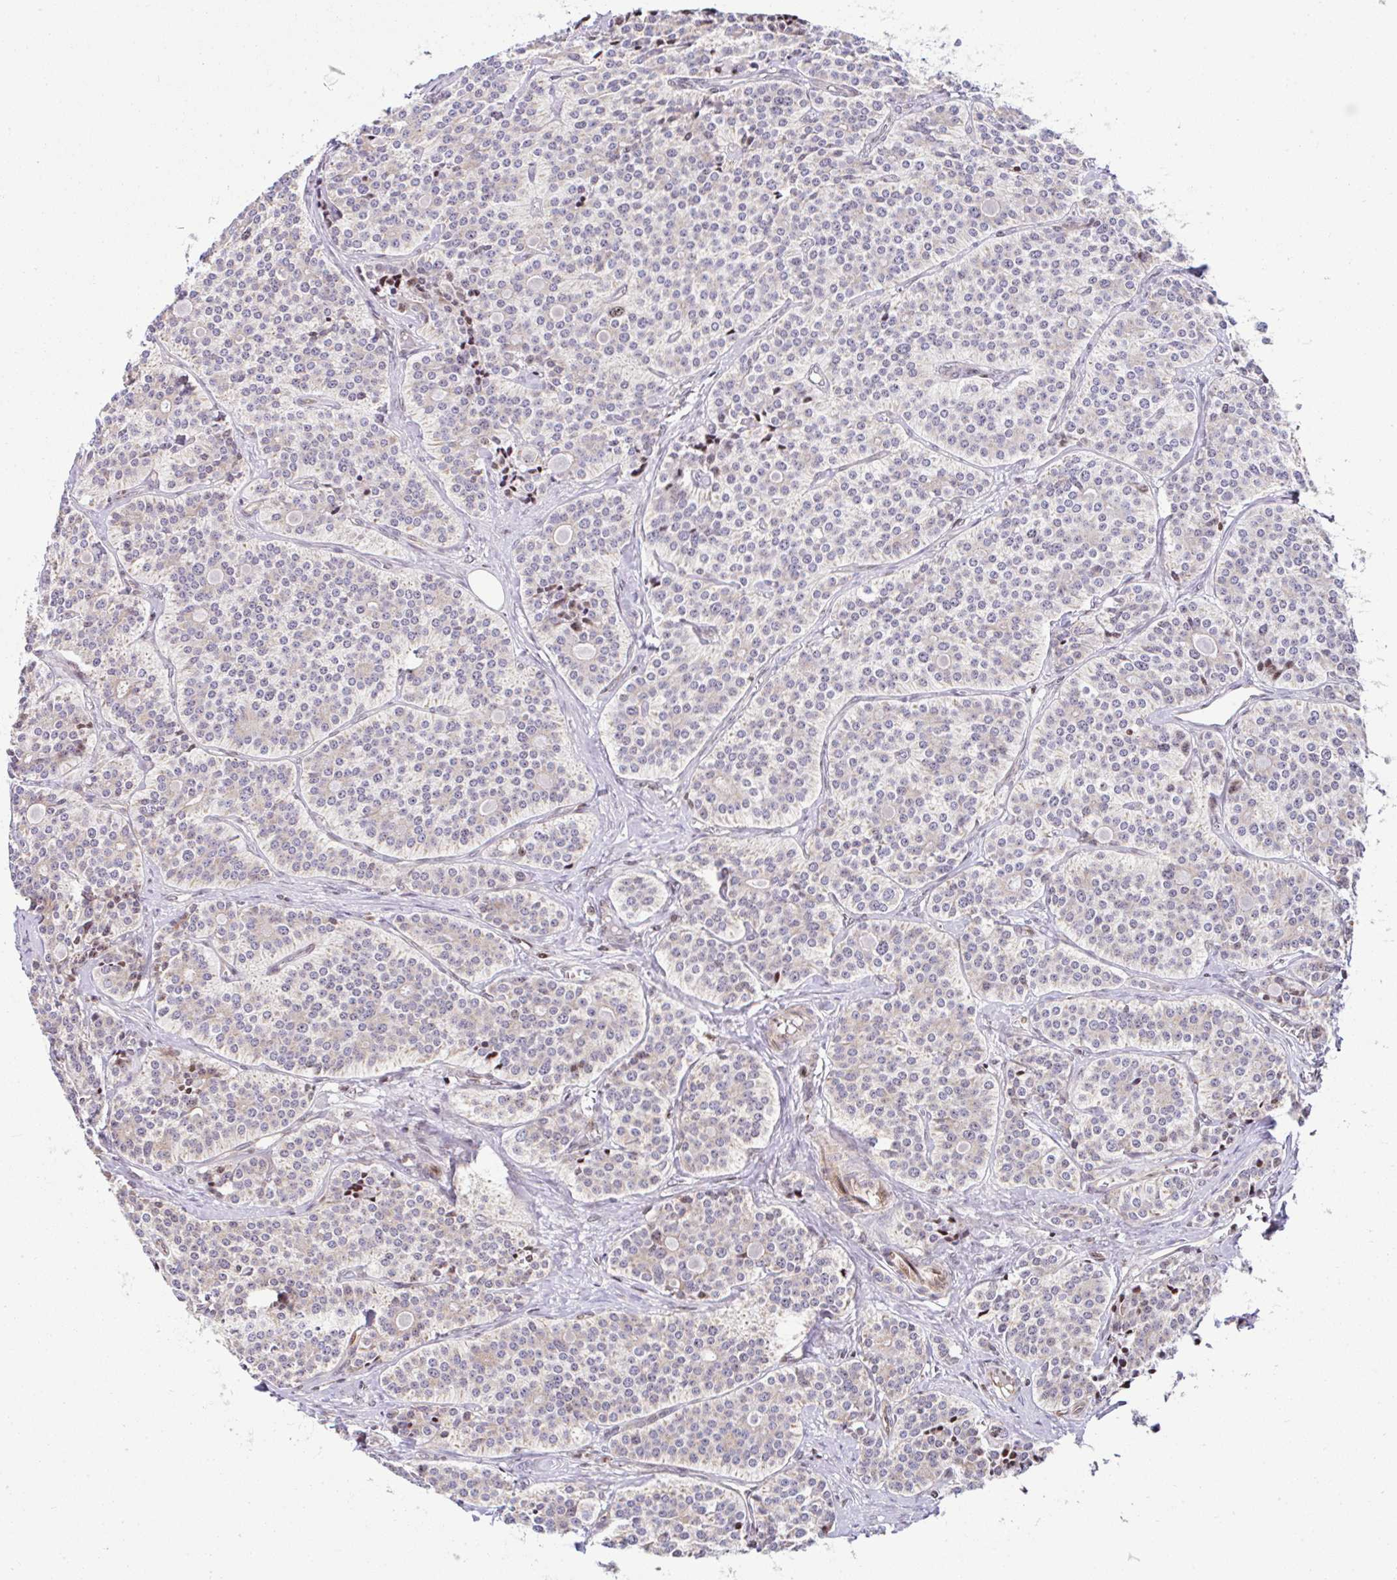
{"staining": {"intensity": "negative", "quantity": "none", "location": "none"}, "tissue": "carcinoid", "cell_type": "Tumor cells", "image_type": "cancer", "snomed": [{"axis": "morphology", "description": "Carcinoid, malignant, NOS"}, {"axis": "topography", "description": "Small intestine"}], "caption": "An image of malignant carcinoid stained for a protein displays no brown staining in tumor cells.", "gene": "FIGNL1", "patient": {"sex": "male", "age": 63}}